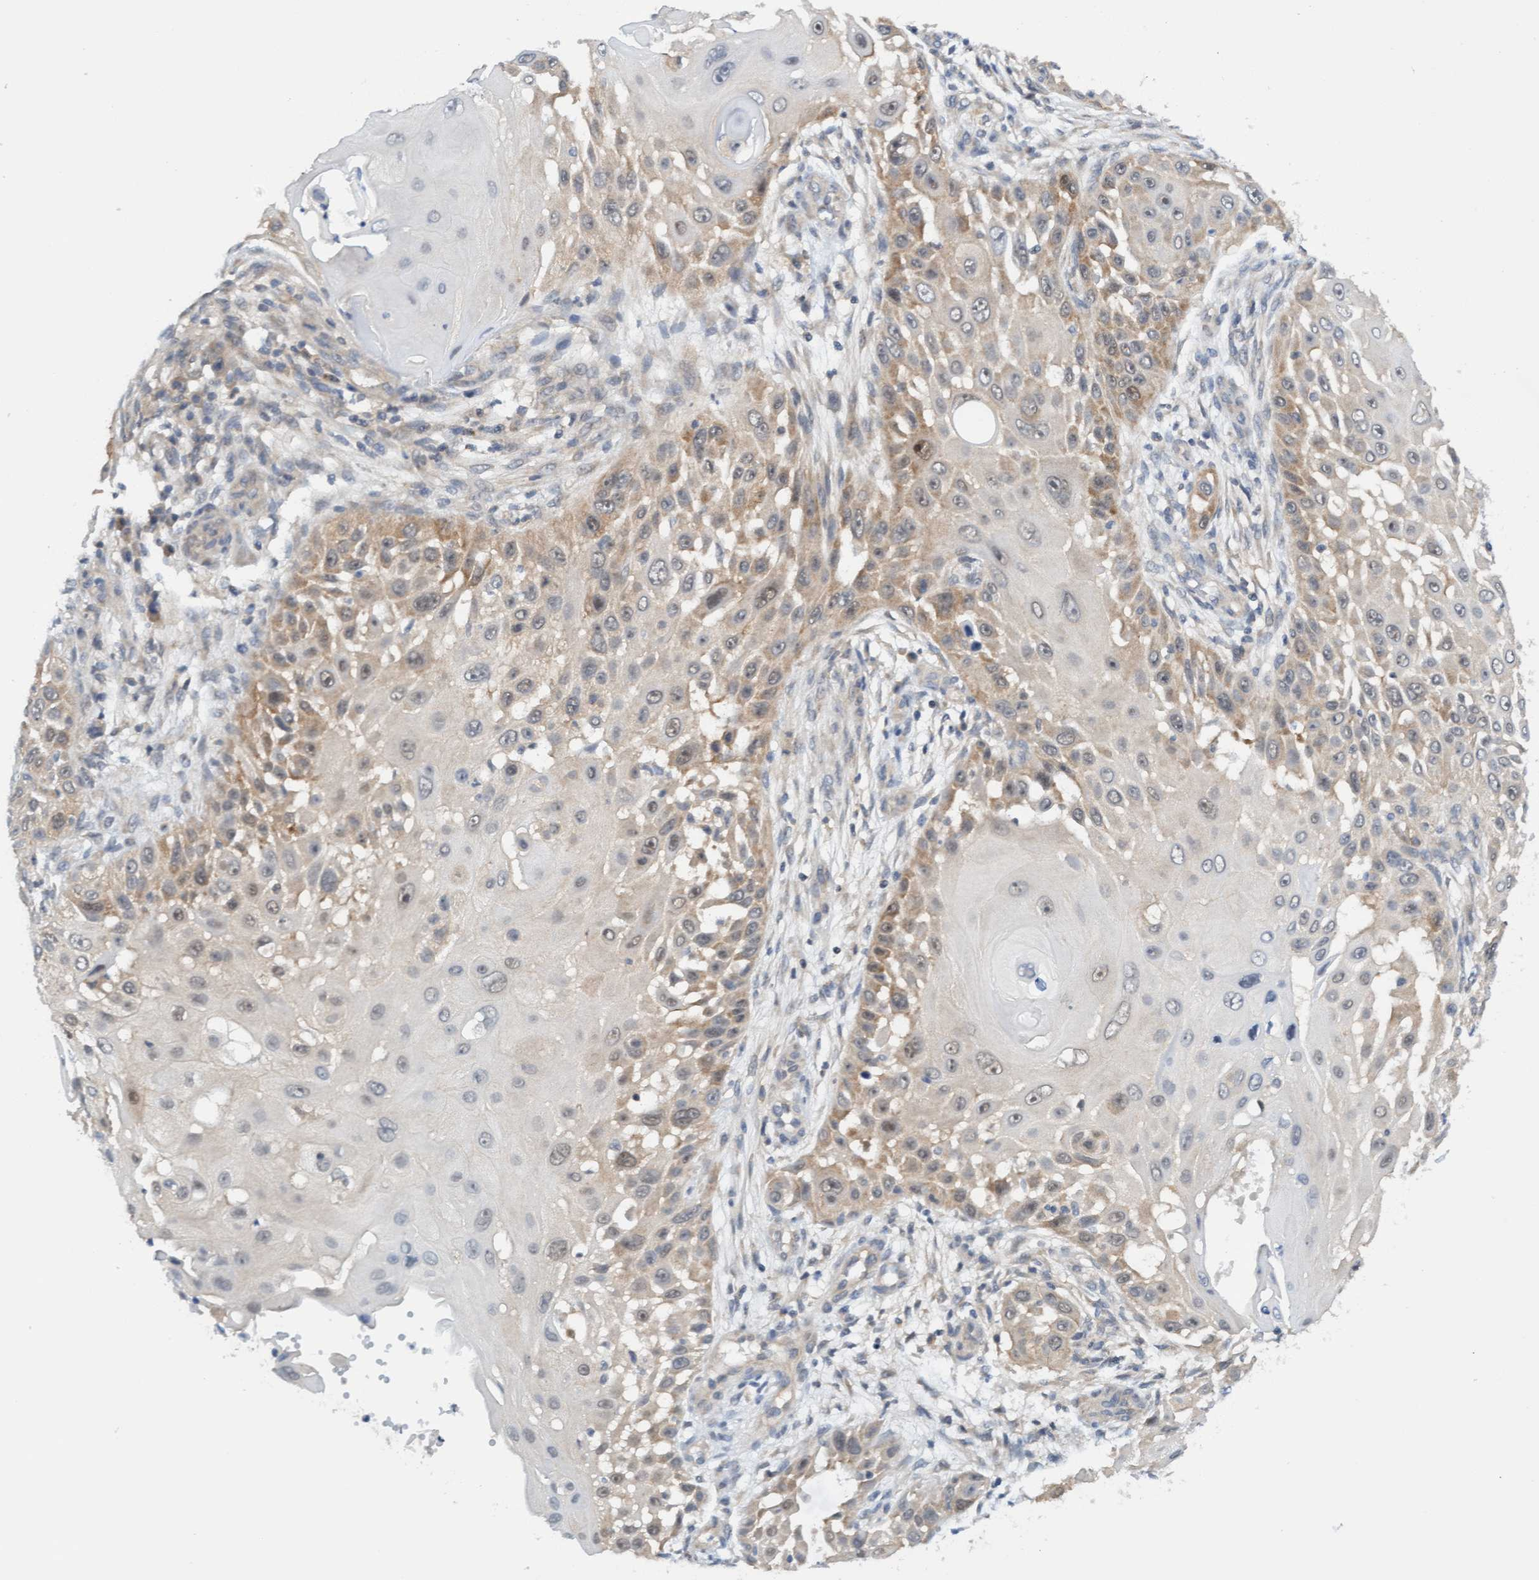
{"staining": {"intensity": "weak", "quantity": "25%-75%", "location": "cytoplasmic/membranous"}, "tissue": "skin cancer", "cell_type": "Tumor cells", "image_type": "cancer", "snomed": [{"axis": "morphology", "description": "Squamous cell carcinoma, NOS"}, {"axis": "topography", "description": "Skin"}], "caption": "Squamous cell carcinoma (skin) stained with DAB IHC displays low levels of weak cytoplasmic/membranous expression in approximately 25%-75% of tumor cells.", "gene": "AMZ2", "patient": {"sex": "female", "age": 44}}